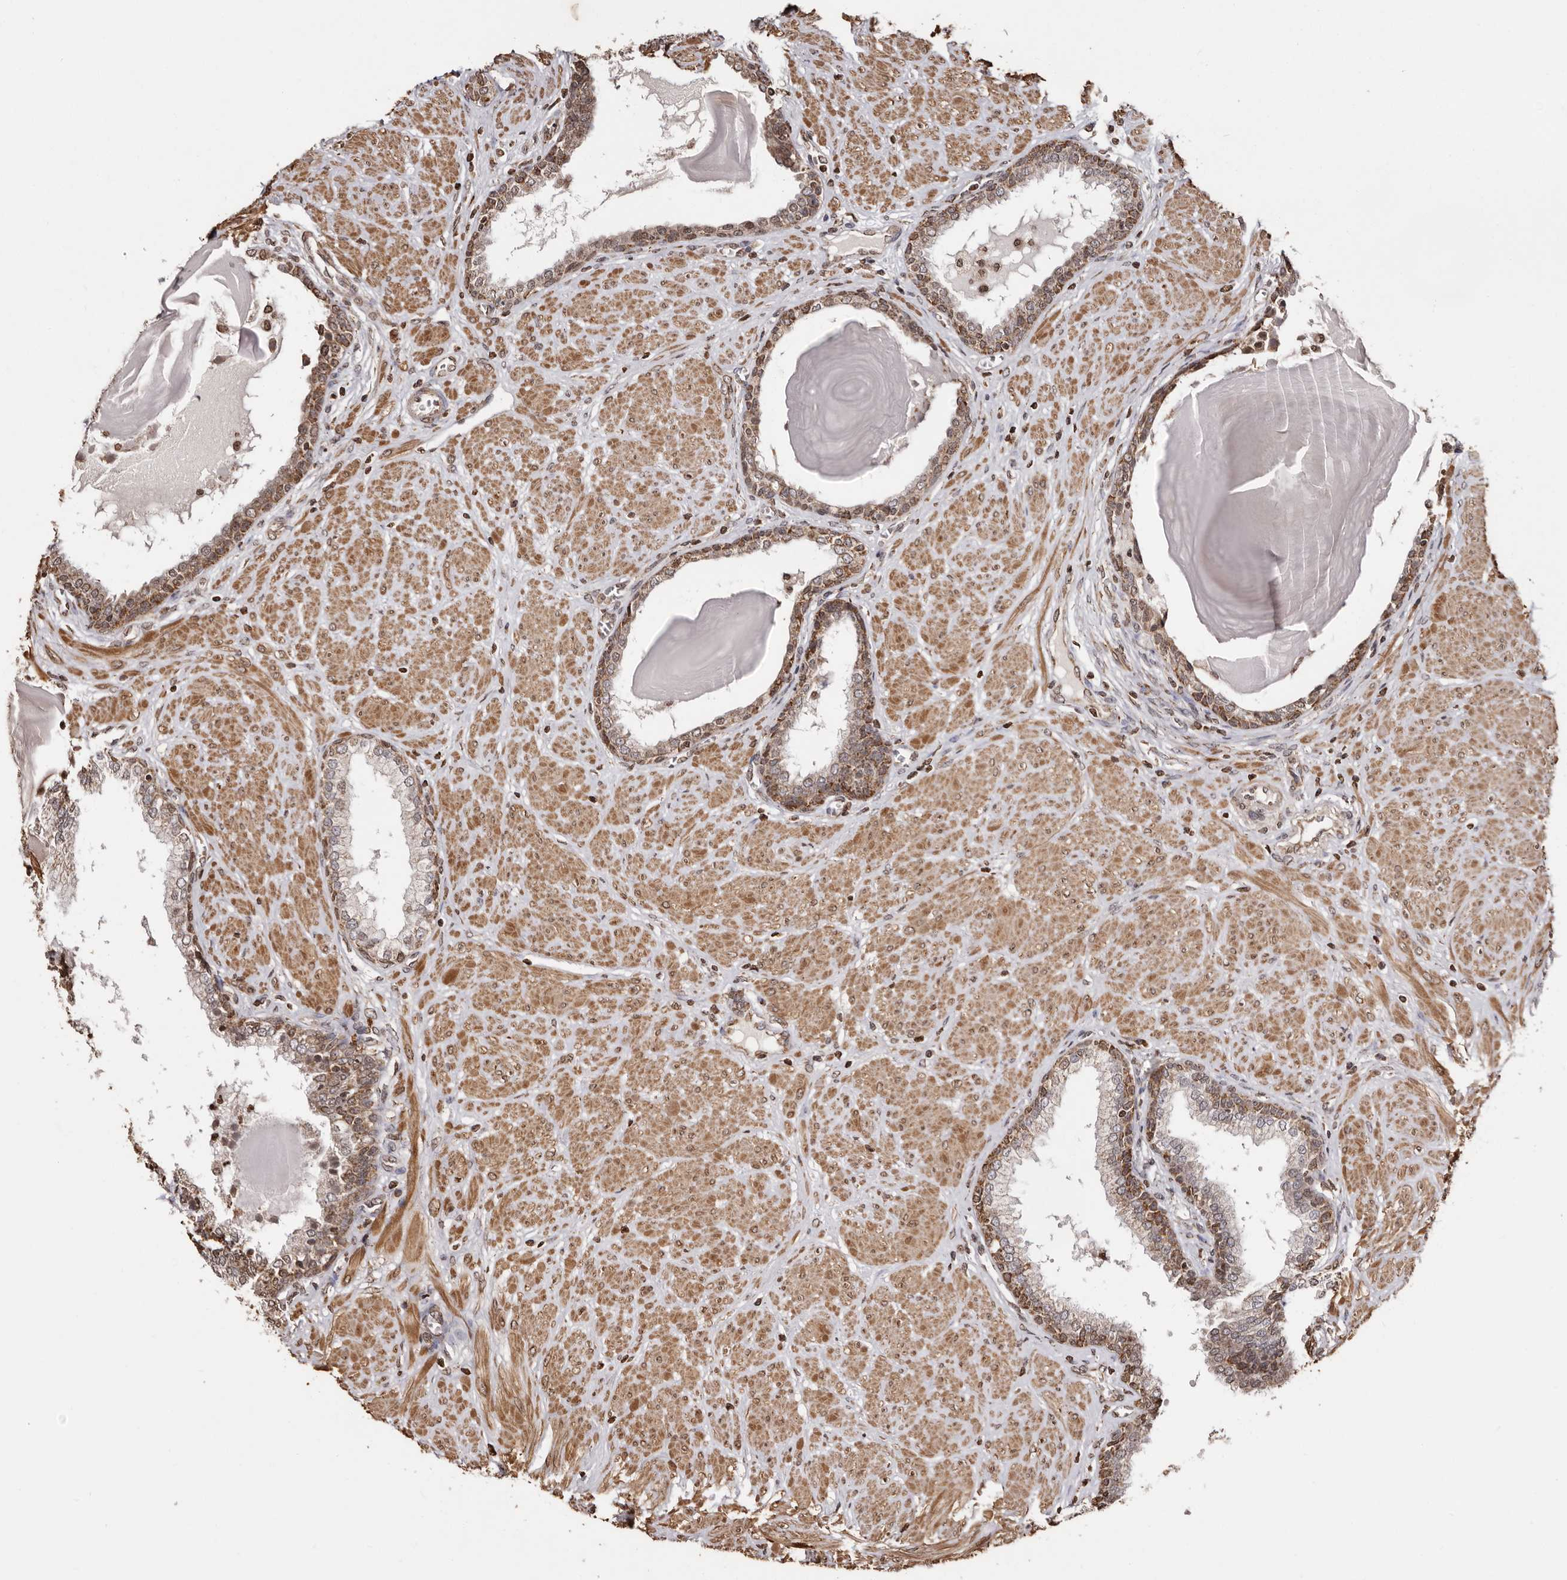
{"staining": {"intensity": "moderate", "quantity": ">75%", "location": "cytoplasmic/membranous,nuclear"}, "tissue": "prostate", "cell_type": "Glandular cells", "image_type": "normal", "snomed": [{"axis": "morphology", "description": "Normal tissue, NOS"}, {"axis": "topography", "description": "Prostate"}], "caption": "The photomicrograph shows staining of benign prostate, revealing moderate cytoplasmic/membranous,nuclear protein expression (brown color) within glandular cells.", "gene": "CCDC190", "patient": {"sex": "male", "age": 51}}